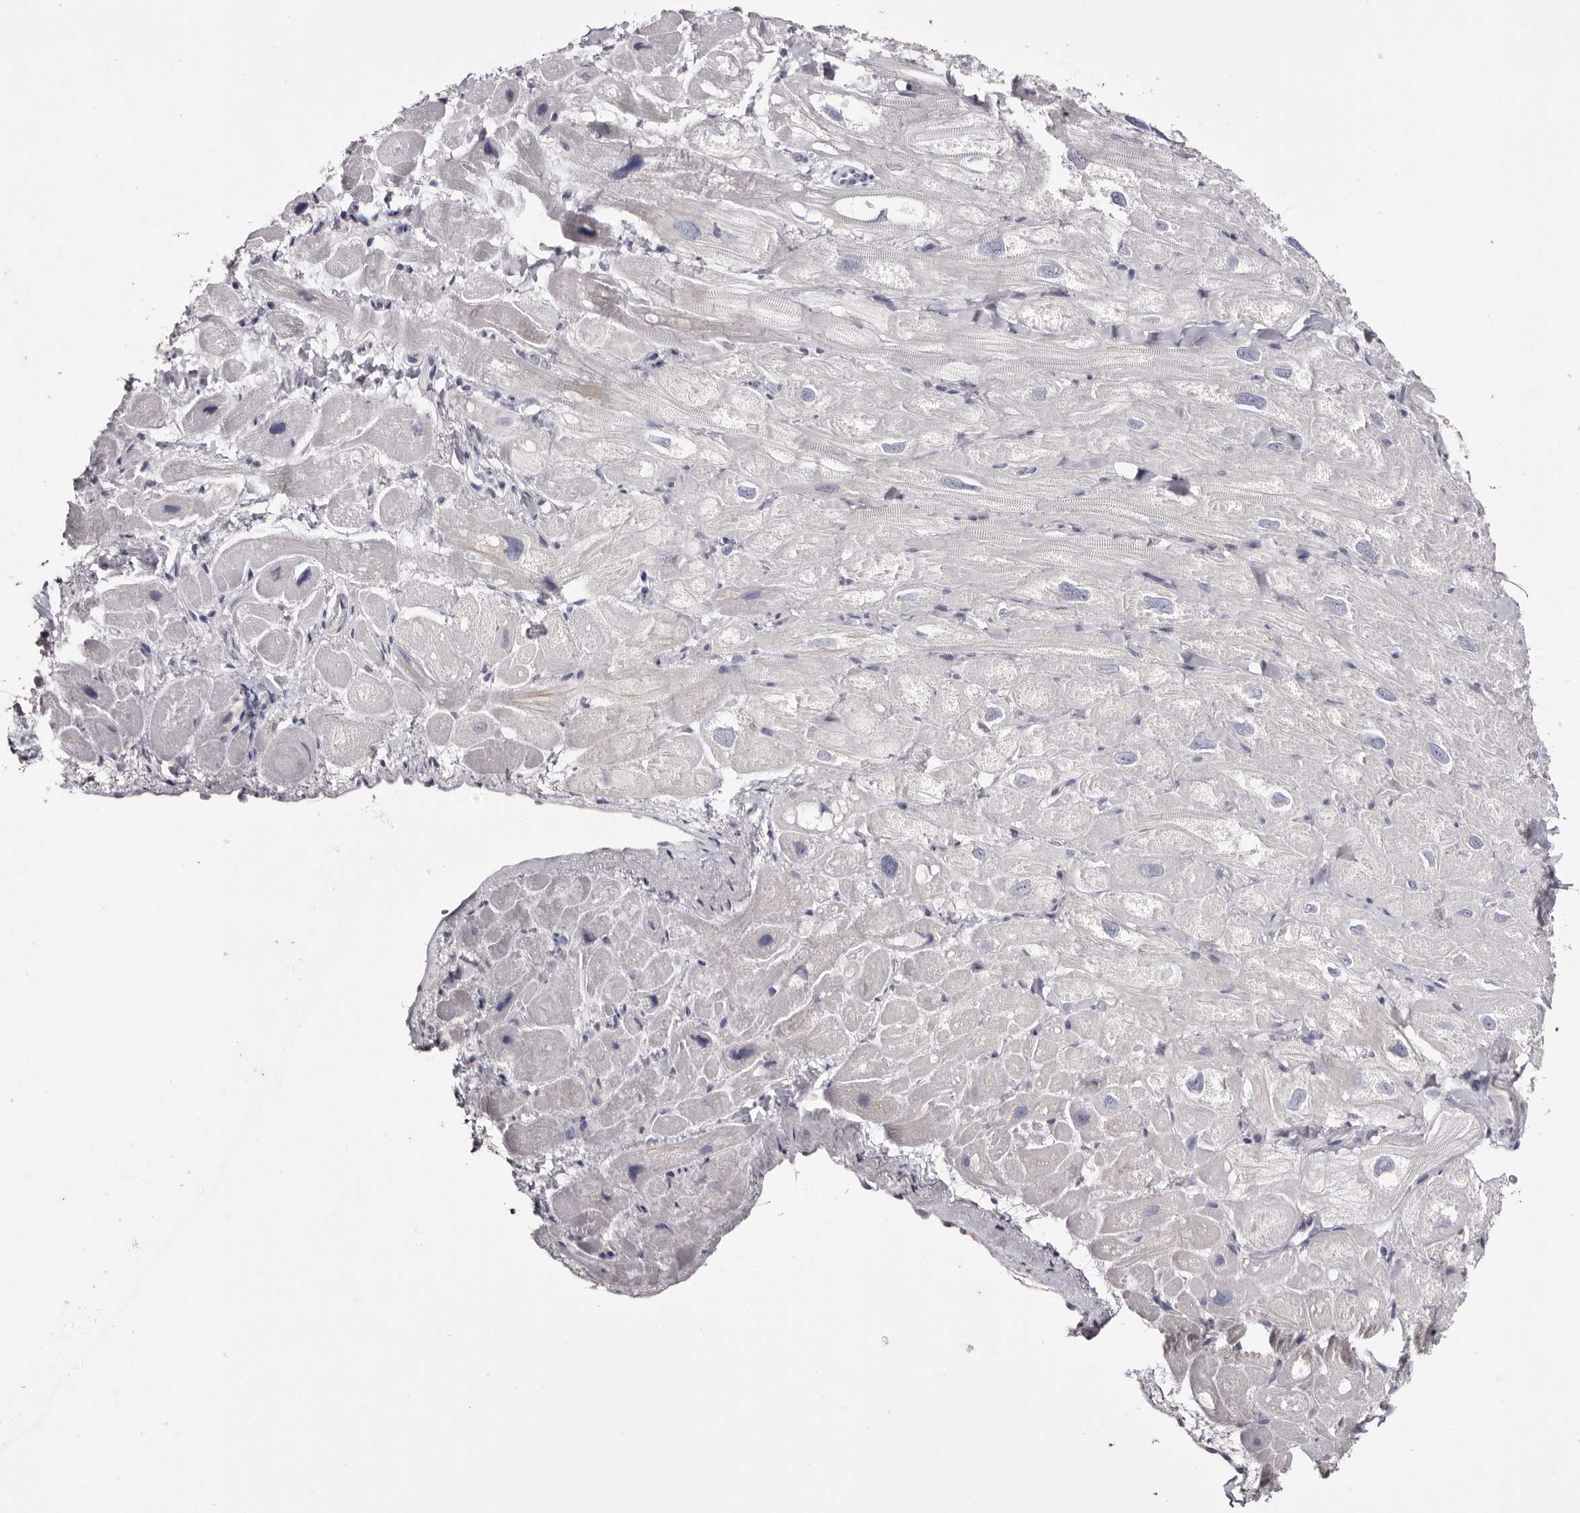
{"staining": {"intensity": "weak", "quantity": "<25%", "location": "cytoplasmic/membranous"}, "tissue": "heart muscle", "cell_type": "Cardiomyocytes", "image_type": "normal", "snomed": [{"axis": "morphology", "description": "Normal tissue, NOS"}, {"axis": "topography", "description": "Heart"}], "caption": "A high-resolution histopathology image shows immunohistochemistry staining of normal heart muscle, which exhibits no significant staining in cardiomyocytes. (Immunohistochemistry, brightfield microscopy, high magnification).", "gene": "CA6", "patient": {"sex": "male", "age": 49}}